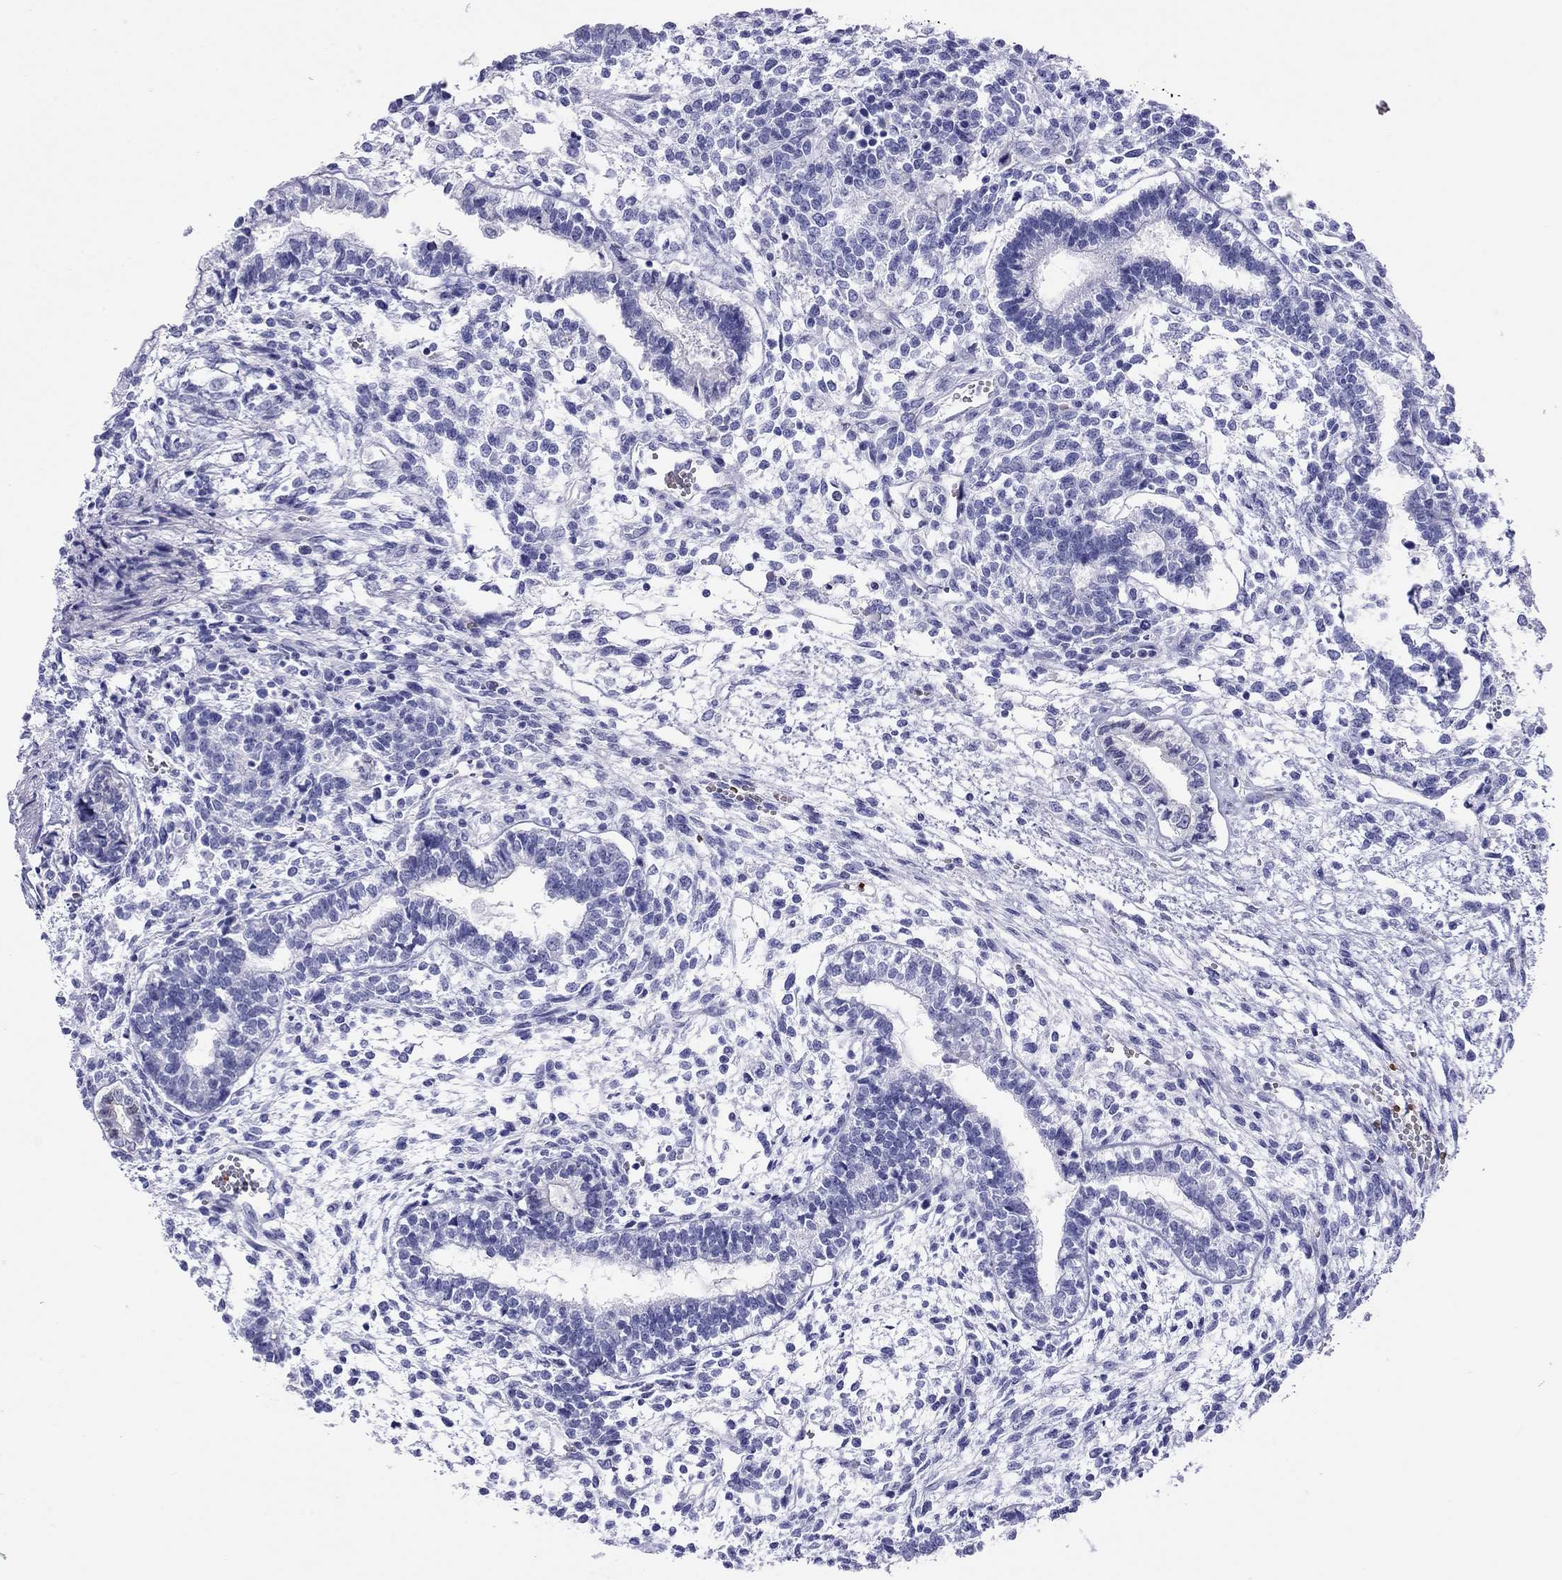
{"staining": {"intensity": "negative", "quantity": "none", "location": "none"}, "tissue": "testis cancer", "cell_type": "Tumor cells", "image_type": "cancer", "snomed": [{"axis": "morphology", "description": "Carcinoma, Embryonal, NOS"}, {"axis": "topography", "description": "Testis"}], "caption": "This is an immunohistochemistry (IHC) photomicrograph of human testis embryonal carcinoma. There is no staining in tumor cells.", "gene": "PTPRN", "patient": {"sex": "male", "age": 37}}